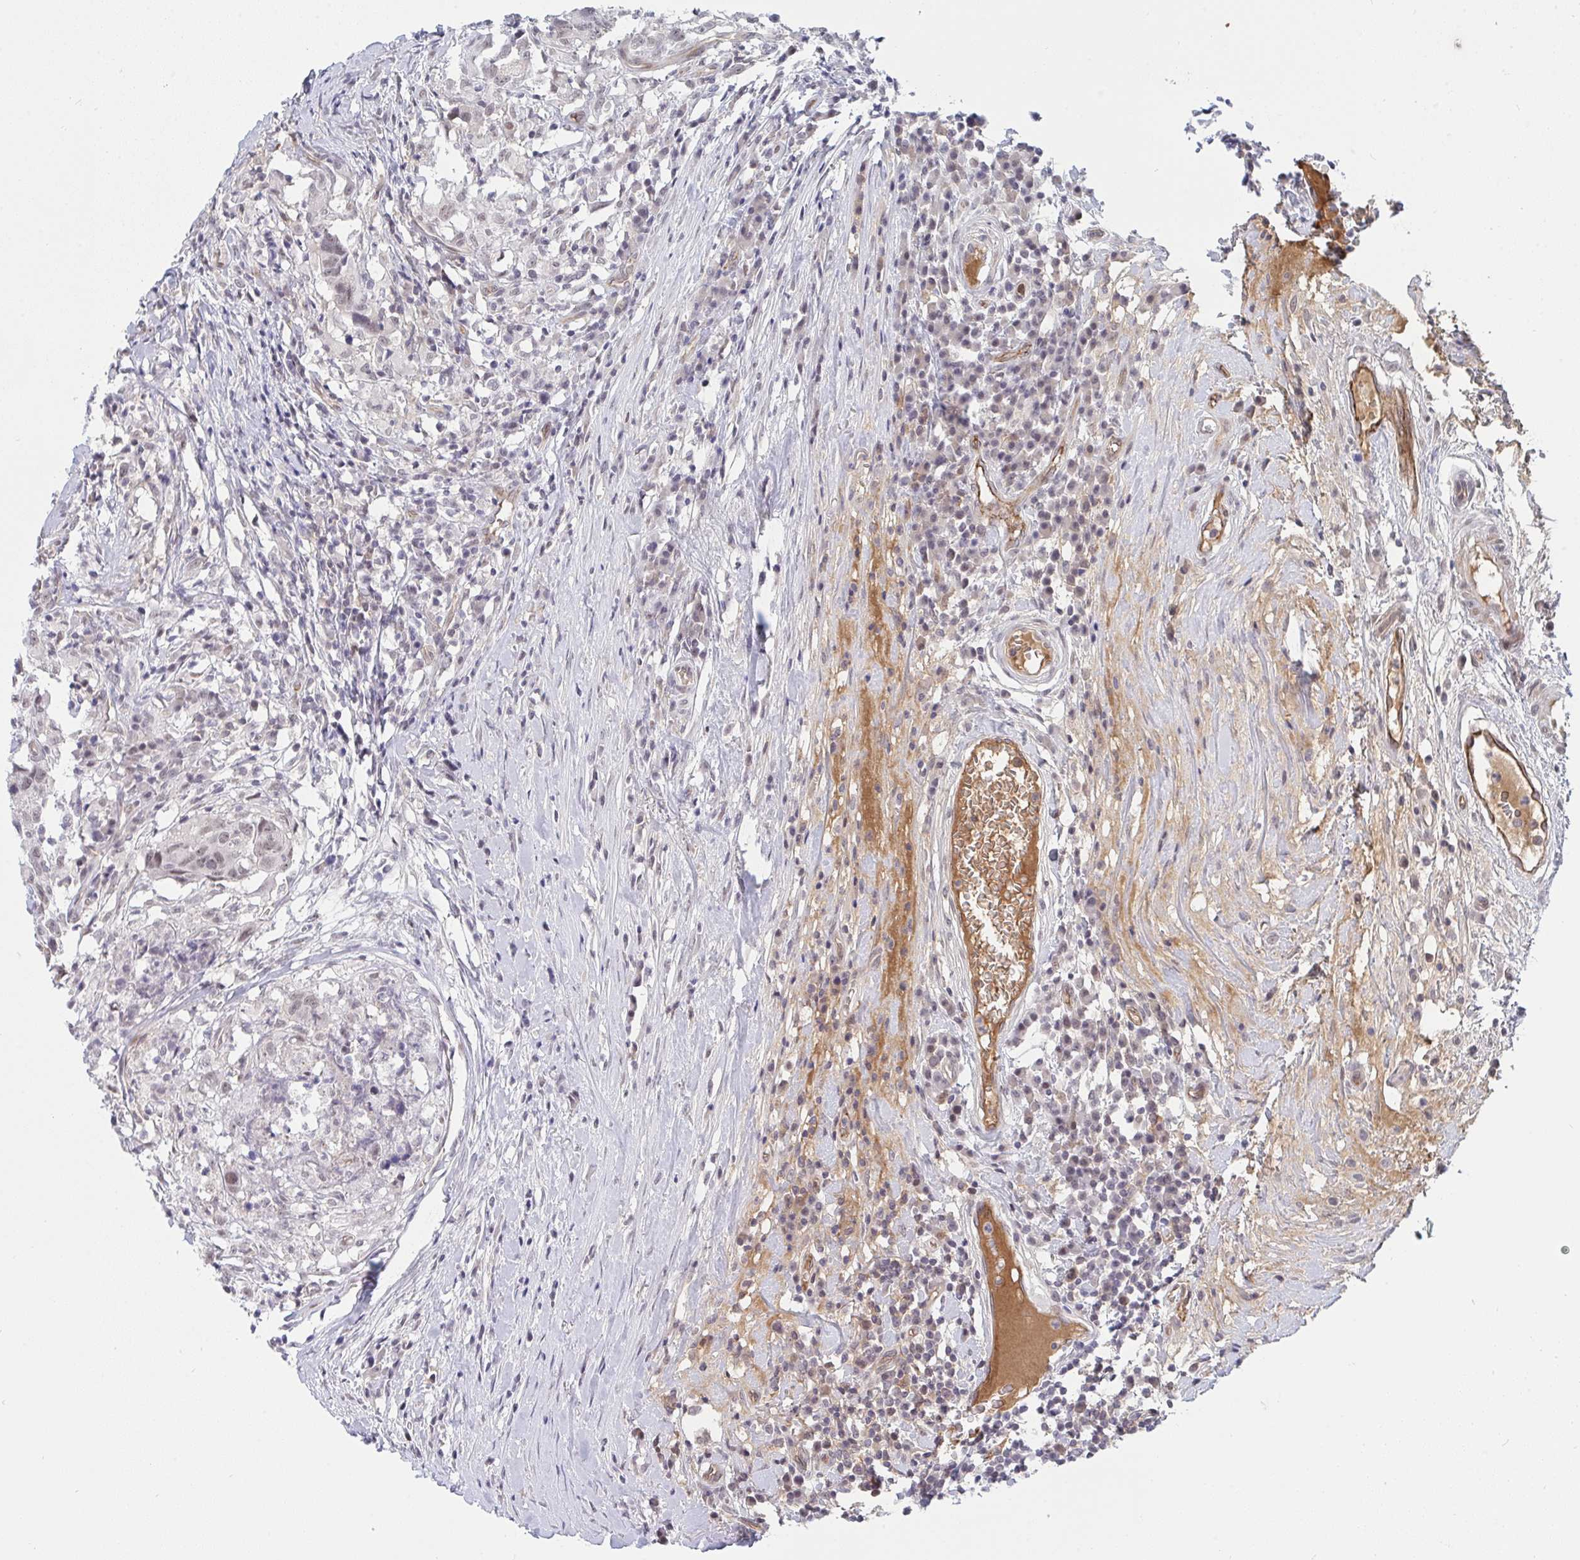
{"staining": {"intensity": "weak", "quantity": "<25%", "location": "nuclear"}, "tissue": "head and neck cancer", "cell_type": "Tumor cells", "image_type": "cancer", "snomed": [{"axis": "morphology", "description": "Normal tissue, NOS"}, {"axis": "morphology", "description": "Squamous cell carcinoma, NOS"}, {"axis": "topography", "description": "Skeletal muscle"}, {"axis": "topography", "description": "Vascular tissue"}, {"axis": "topography", "description": "Peripheral nerve tissue"}, {"axis": "topography", "description": "Head-Neck"}], "caption": "This is an immunohistochemistry image of human head and neck cancer. There is no positivity in tumor cells.", "gene": "DSCAML1", "patient": {"sex": "male", "age": 66}}